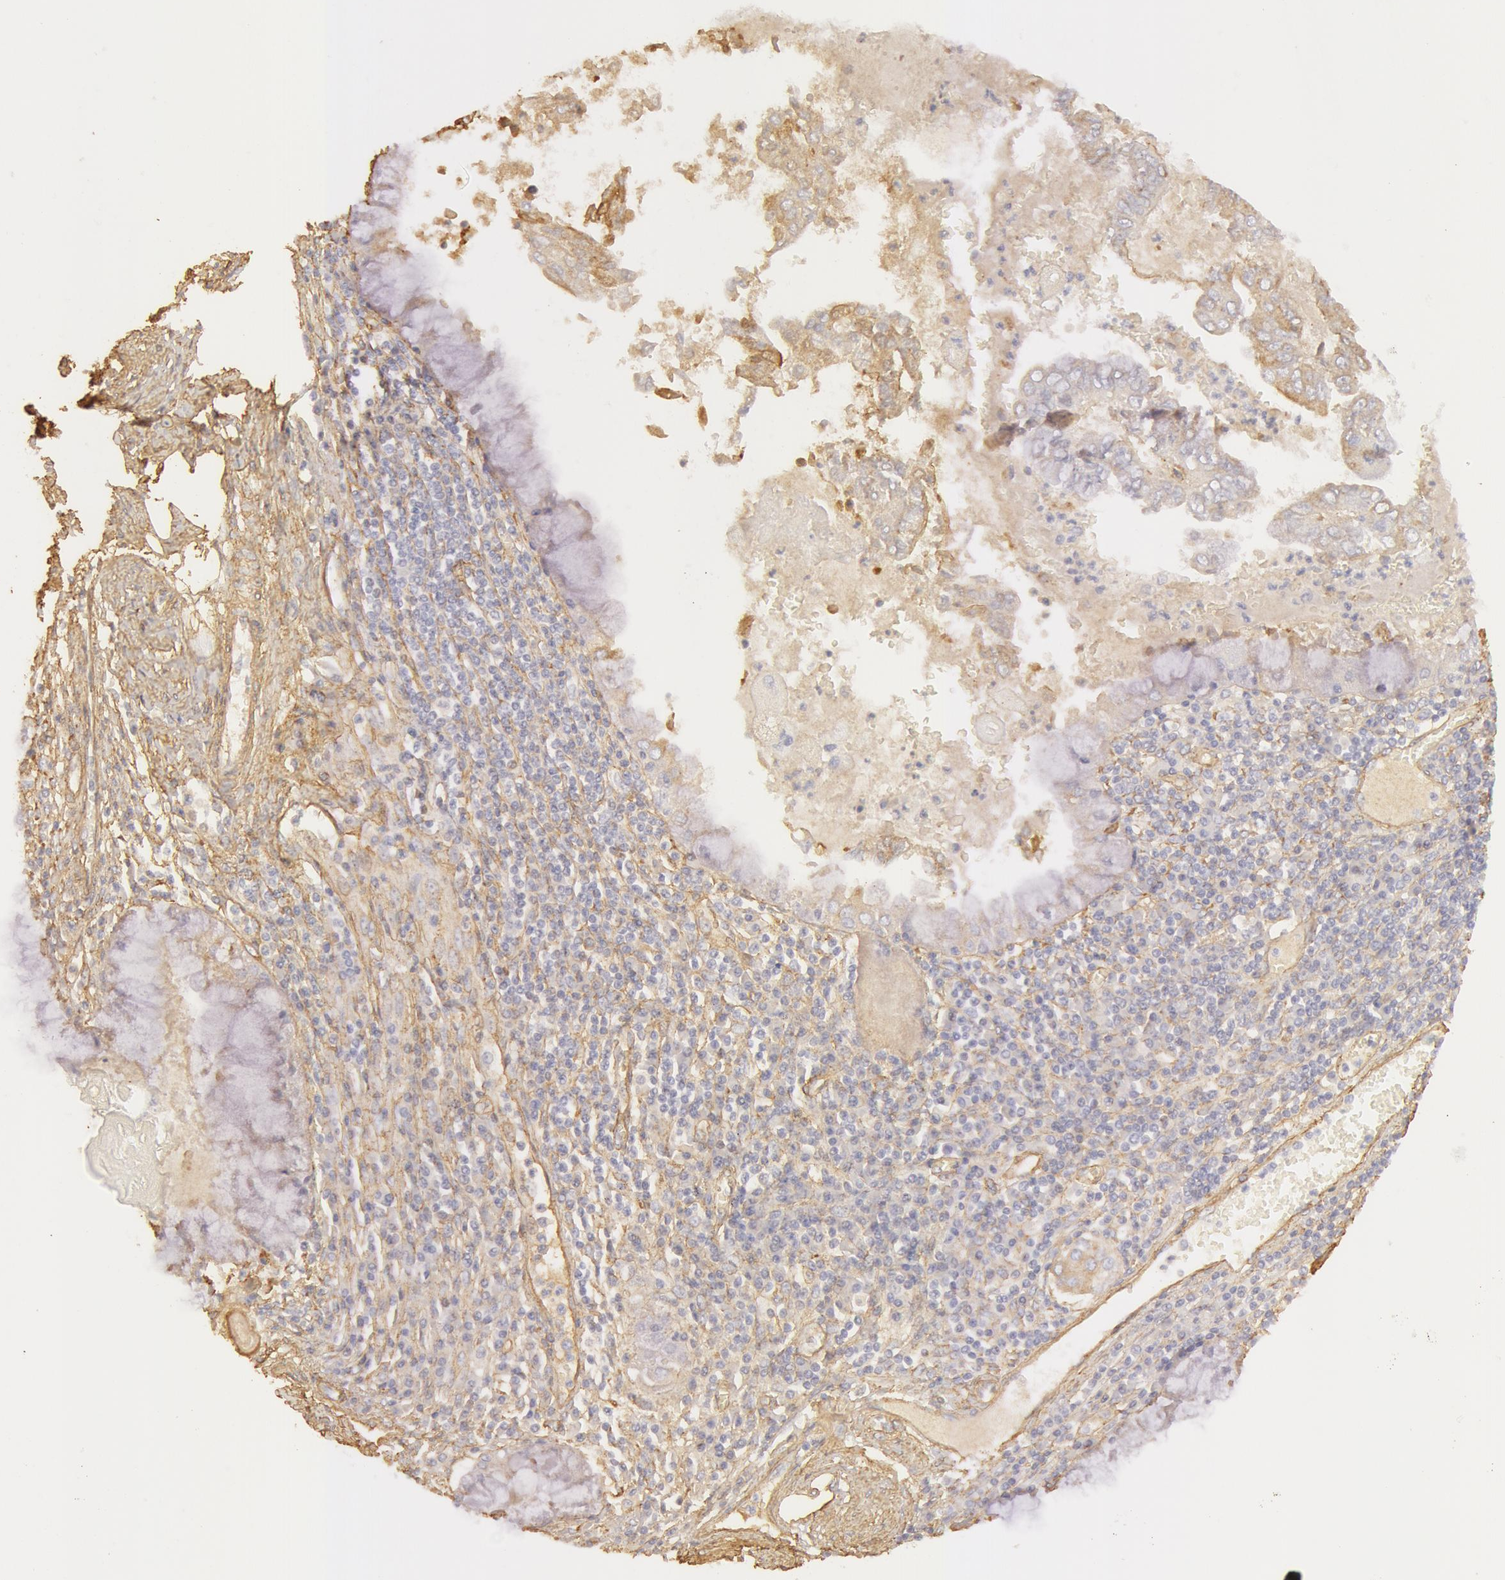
{"staining": {"intensity": "weak", "quantity": ">75%", "location": "cytoplasmic/membranous"}, "tissue": "endometrial cancer", "cell_type": "Tumor cells", "image_type": "cancer", "snomed": [{"axis": "morphology", "description": "Adenocarcinoma, NOS"}, {"axis": "topography", "description": "Endometrium"}], "caption": "Weak cytoplasmic/membranous protein positivity is identified in about >75% of tumor cells in endometrial cancer (adenocarcinoma).", "gene": "COL4A1", "patient": {"sex": "female", "age": 79}}